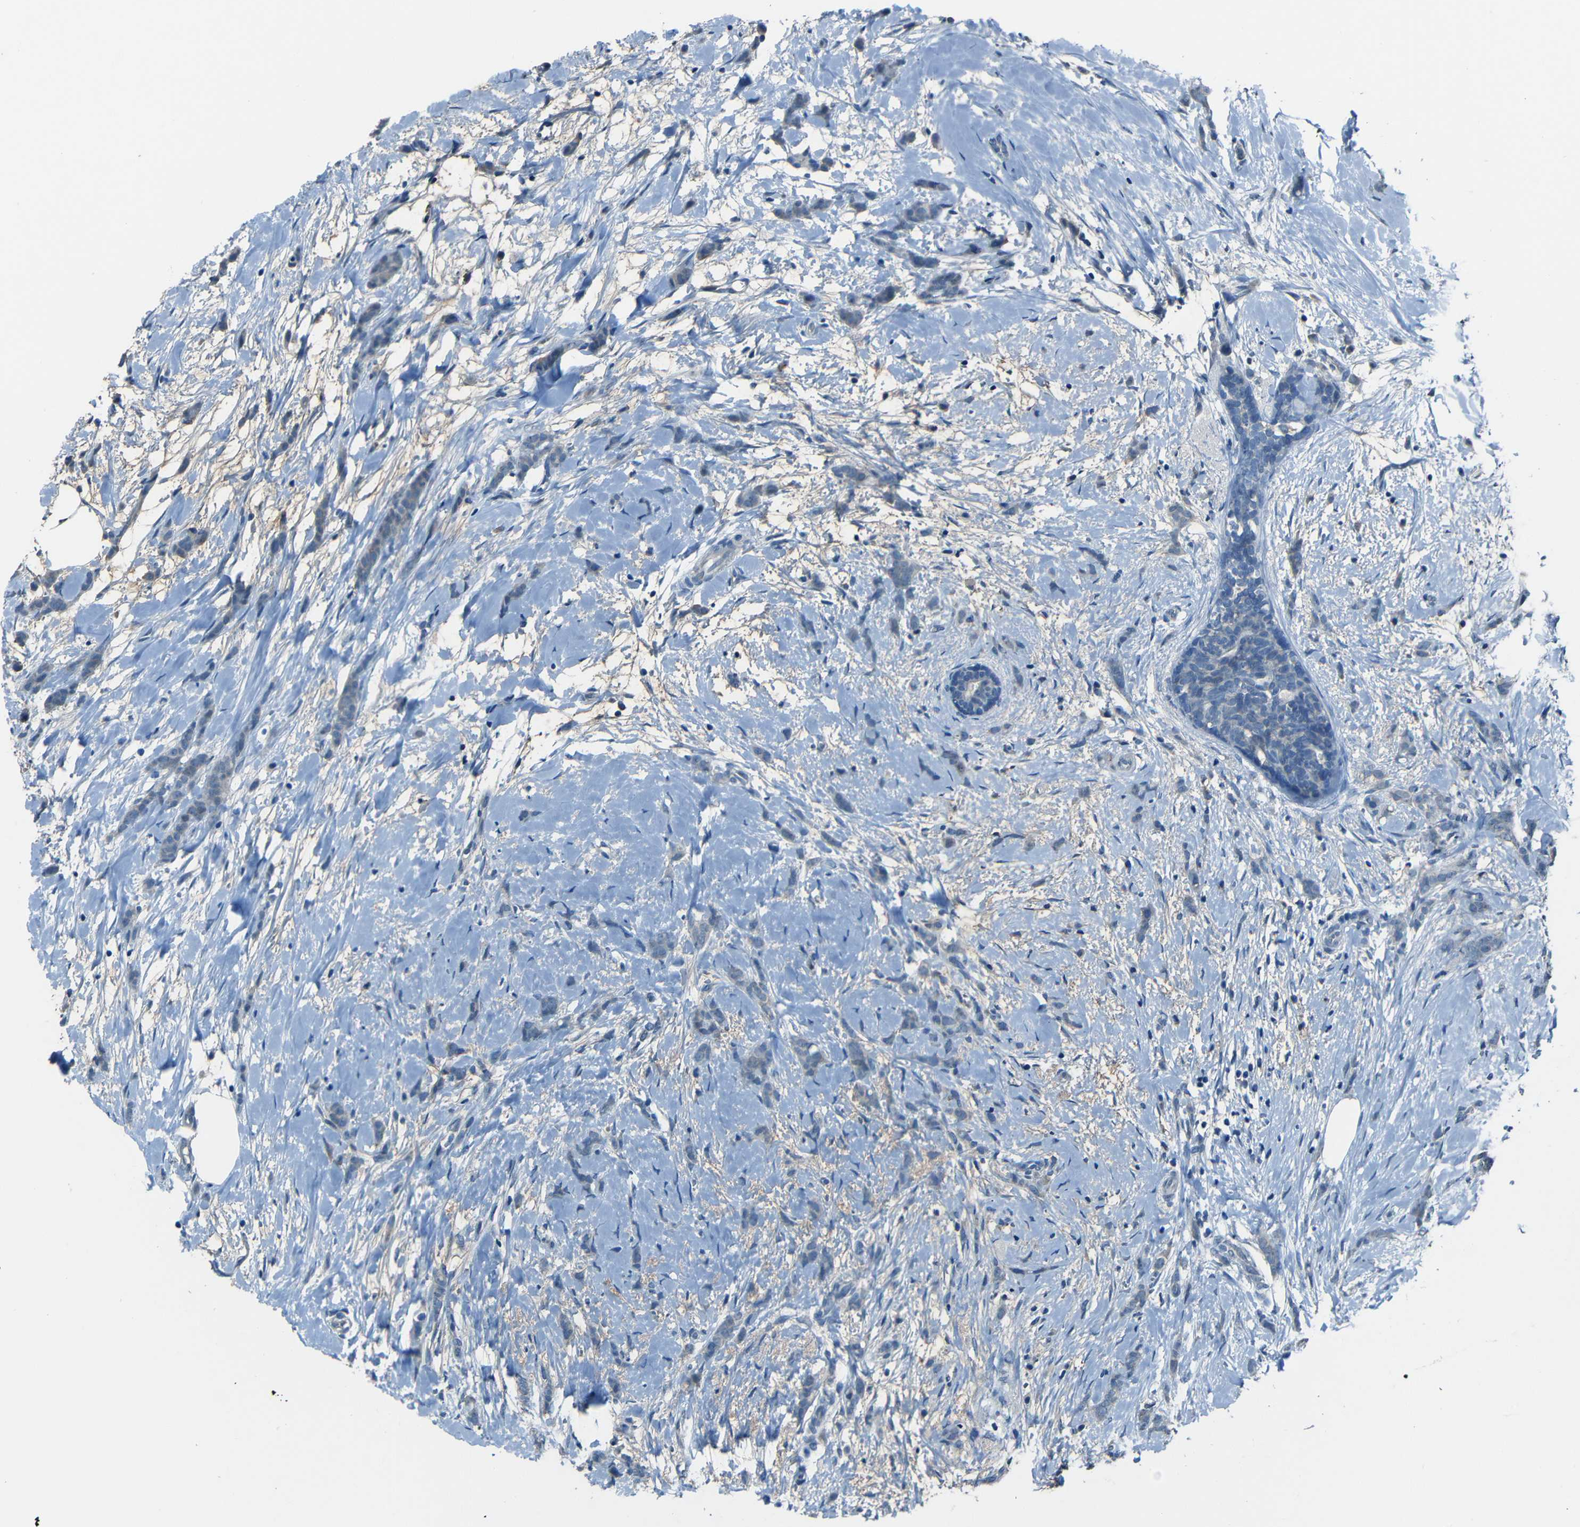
{"staining": {"intensity": "negative", "quantity": "none", "location": "none"}, "tissue": "breast cancer", "cell_type": "Tumor cells", "image_type": "cancer", "snomed": [{"axis": "morphology", "description": "Lobular carcinoma, in situ"}, {"axis": "morphology", "description": "Lobular carcinoma"}, {"axis": "topography", "description": "Breast"}], "caption": "The IHC histopathology image has no significant staining in tumor cells of breast lobular carcinoma in situ tissue. (DAB immunohistochemistry, high magnification).", "gene": "SLA", "patient": {"sex": "female", "age": 41}}